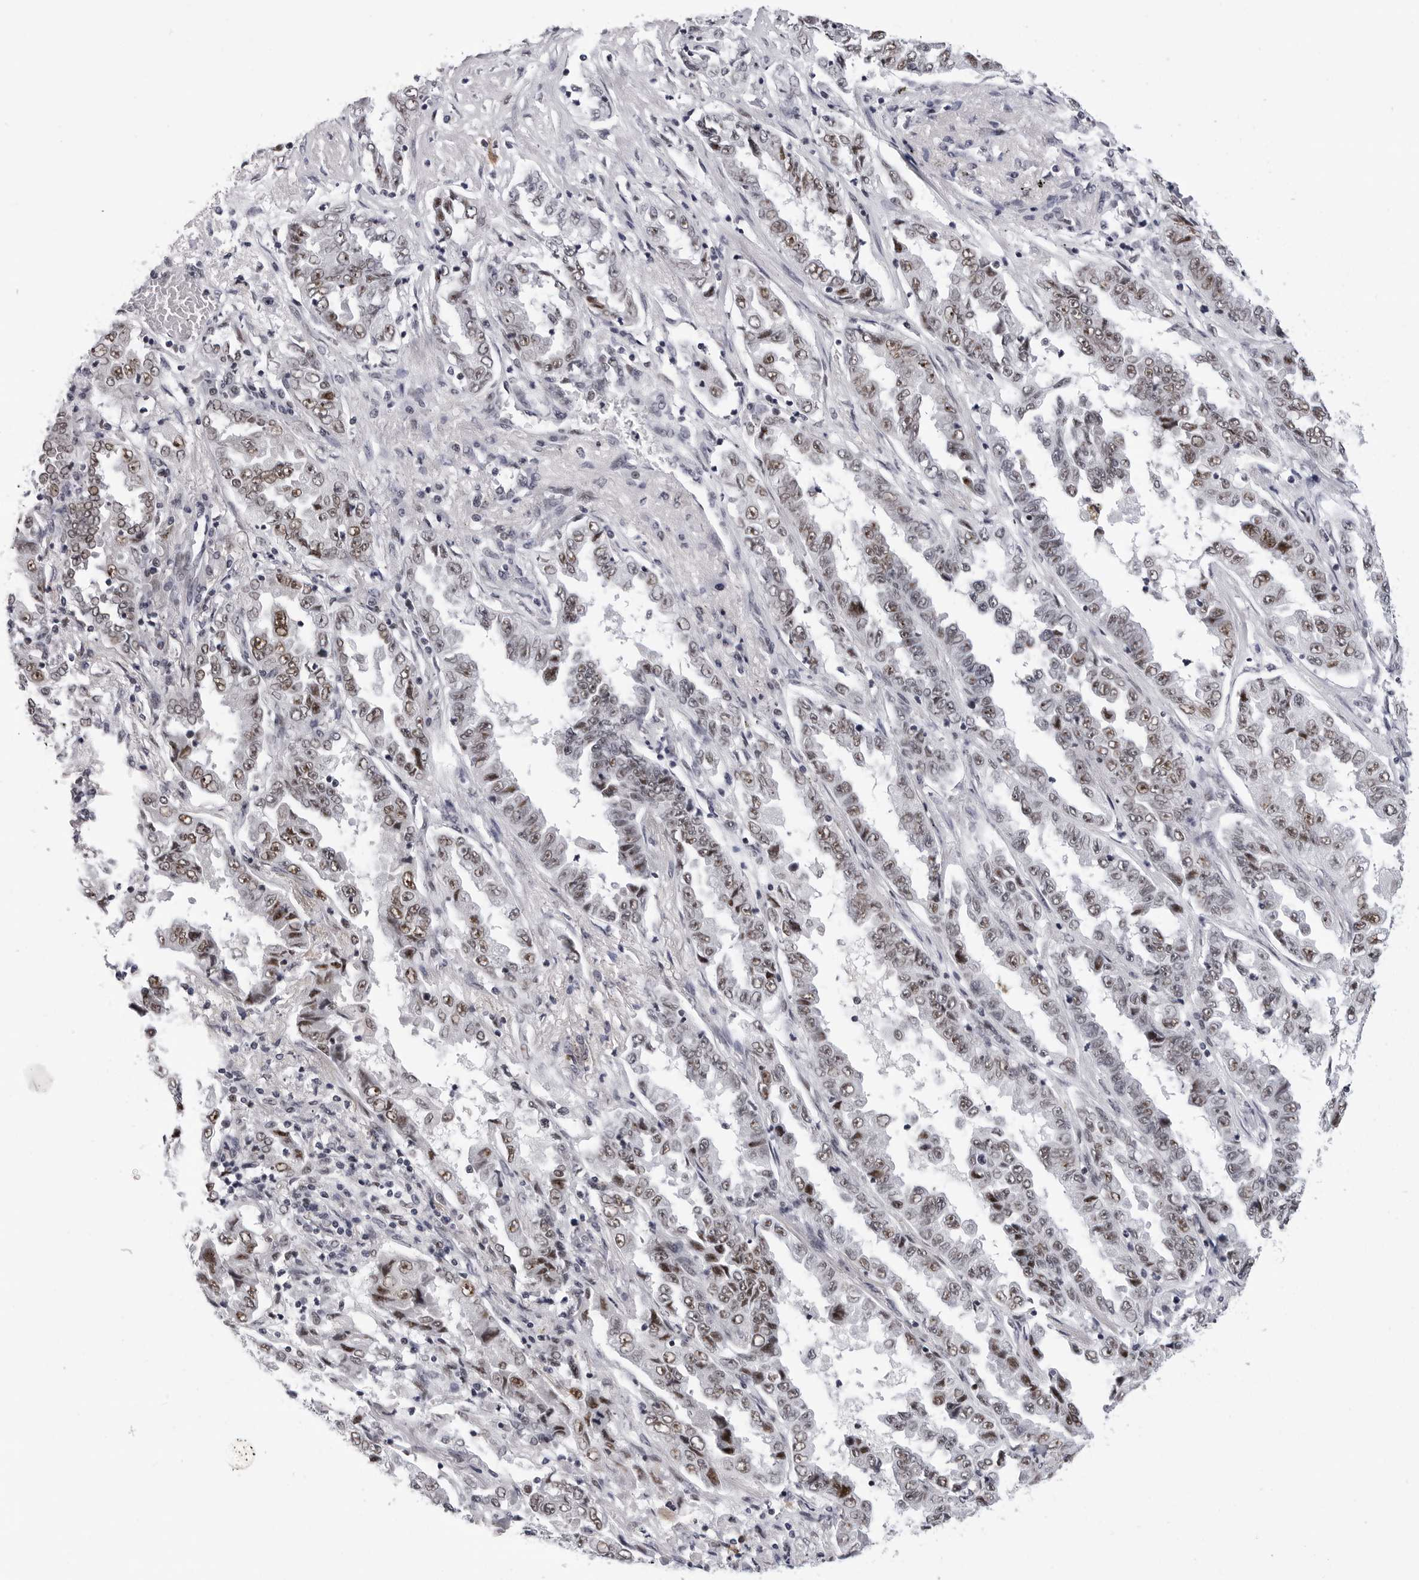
{"staining": {"intensity": "moderate", "quantity": ">75%", "location": "nuclear"}, "tissue": "lung cancer", "cell_type": "Tumor cells", "image_type": "cancer", "snomed": [{"axis": "morphology", "description": "Adenocarcinoma, NOS"}, {"axis": "topography", "description": "Lung"}], "caption": "Immunohistochemistry staining of lung cancer (adenocarcinoma), which exhibits medium levels of moderate nuclear staining in about >75% of tumor cells indicating moderate nuclear protein positivity. The staining was performed using DAB (3,3'-diaminobenzidine) (brown) for protein detection and nuclei were counterstained in hematoxylin (blue).", "gene": "SF3B4", "patient": {"sex": "female", "age": 51}}